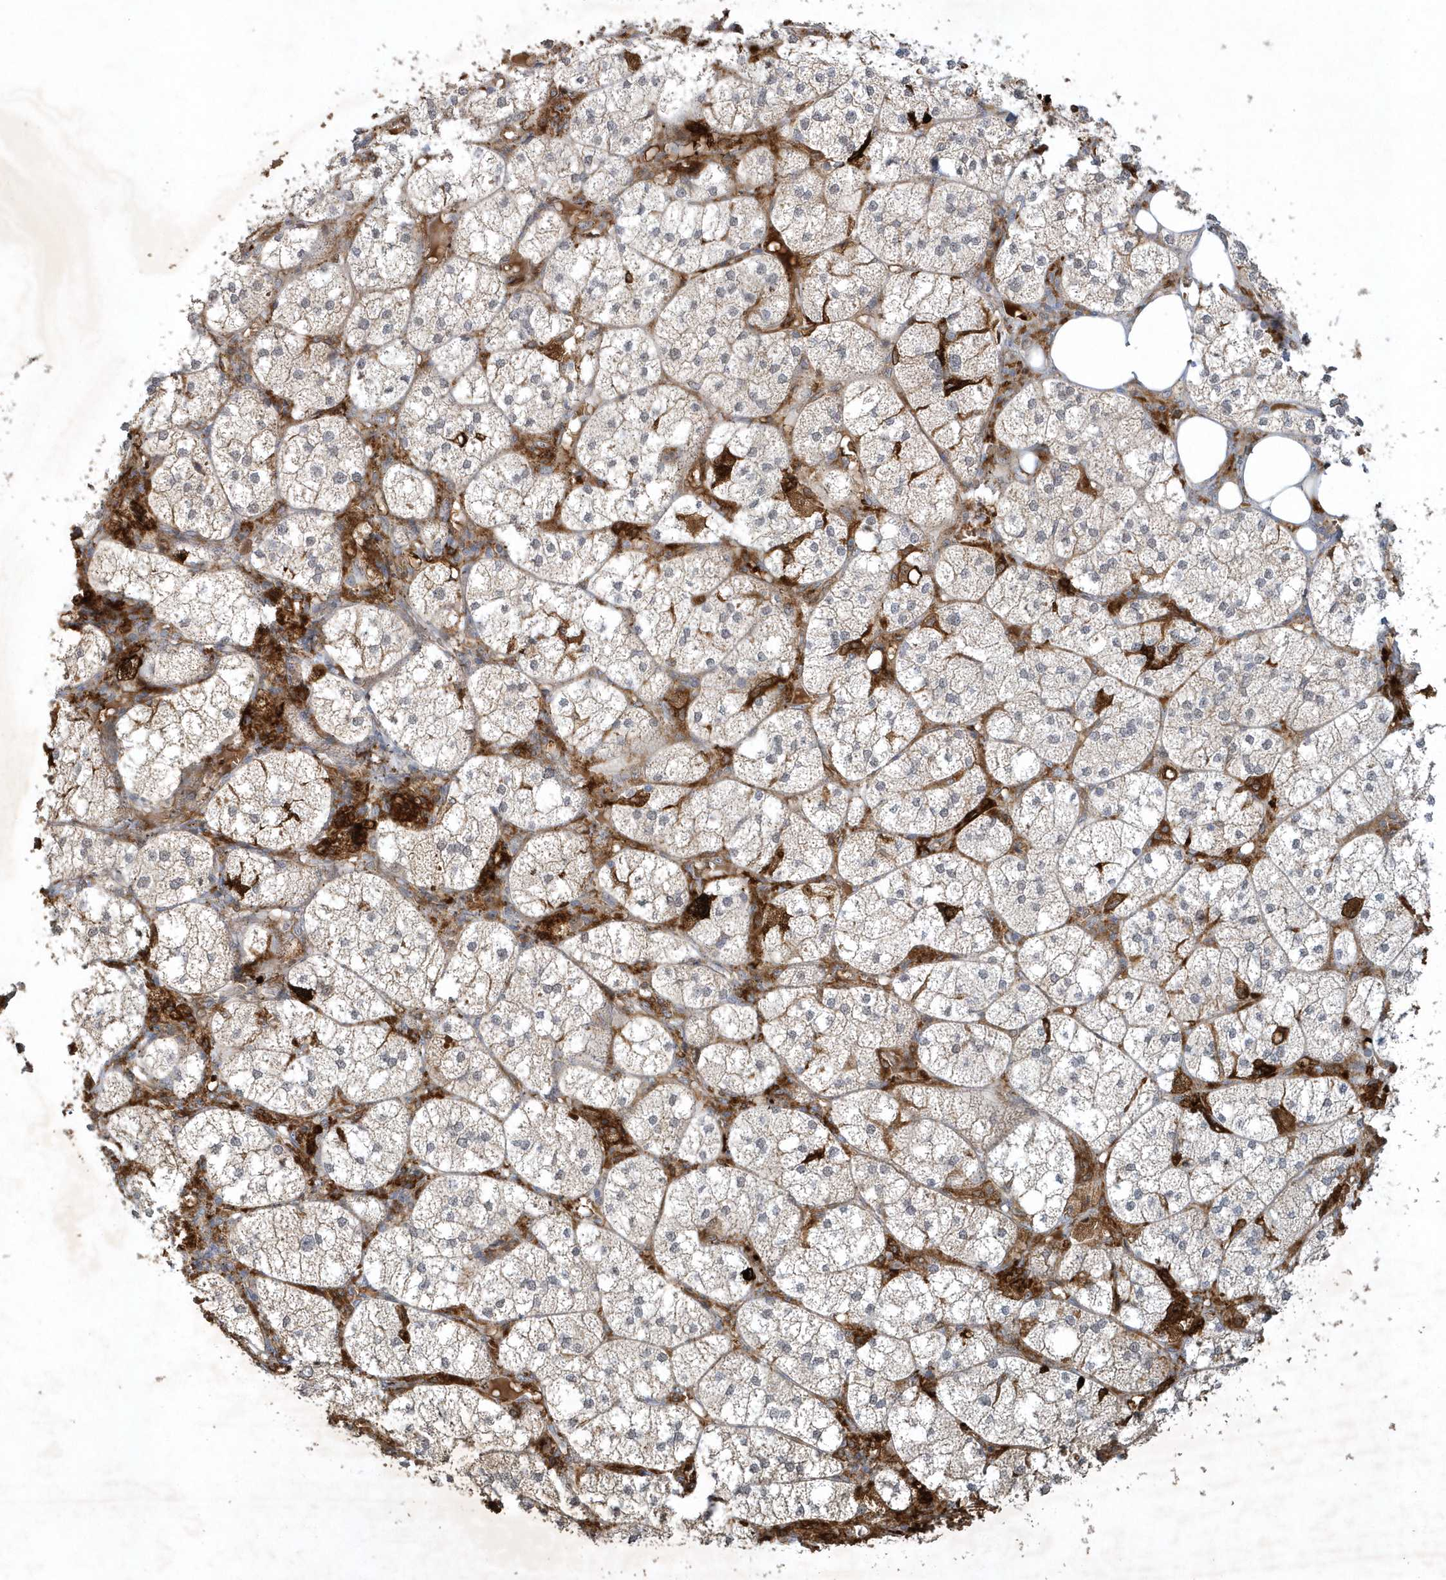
{"staining": {"intensity": "moderate", "quantity": "25%-75%", "location": "cytoplasmic/membranous"}, "tissue": "adrenal gland", "cell_type": "Glandular cells", "image_type": "normal", "snomed": [{"axis": "morphology", "description": "Normal tissue, NOS"}, {"axis": "topography", "description": "Adrenal gland"}], "caption": "Immunohistochemistry staining of normal adrenal gland, which displays medium levels of moderate cytoplasmic/membranous expression in approximately 25%-75% of glandular cells indicating moderate cytoplasmic/membranous protein staining. The staining was performed using DAB (brown) for protein detection and nuclei were counterstained in hematoxylin (blue).", "gene": "THG1L", "patient": {"sex": "female", "age": 61}}